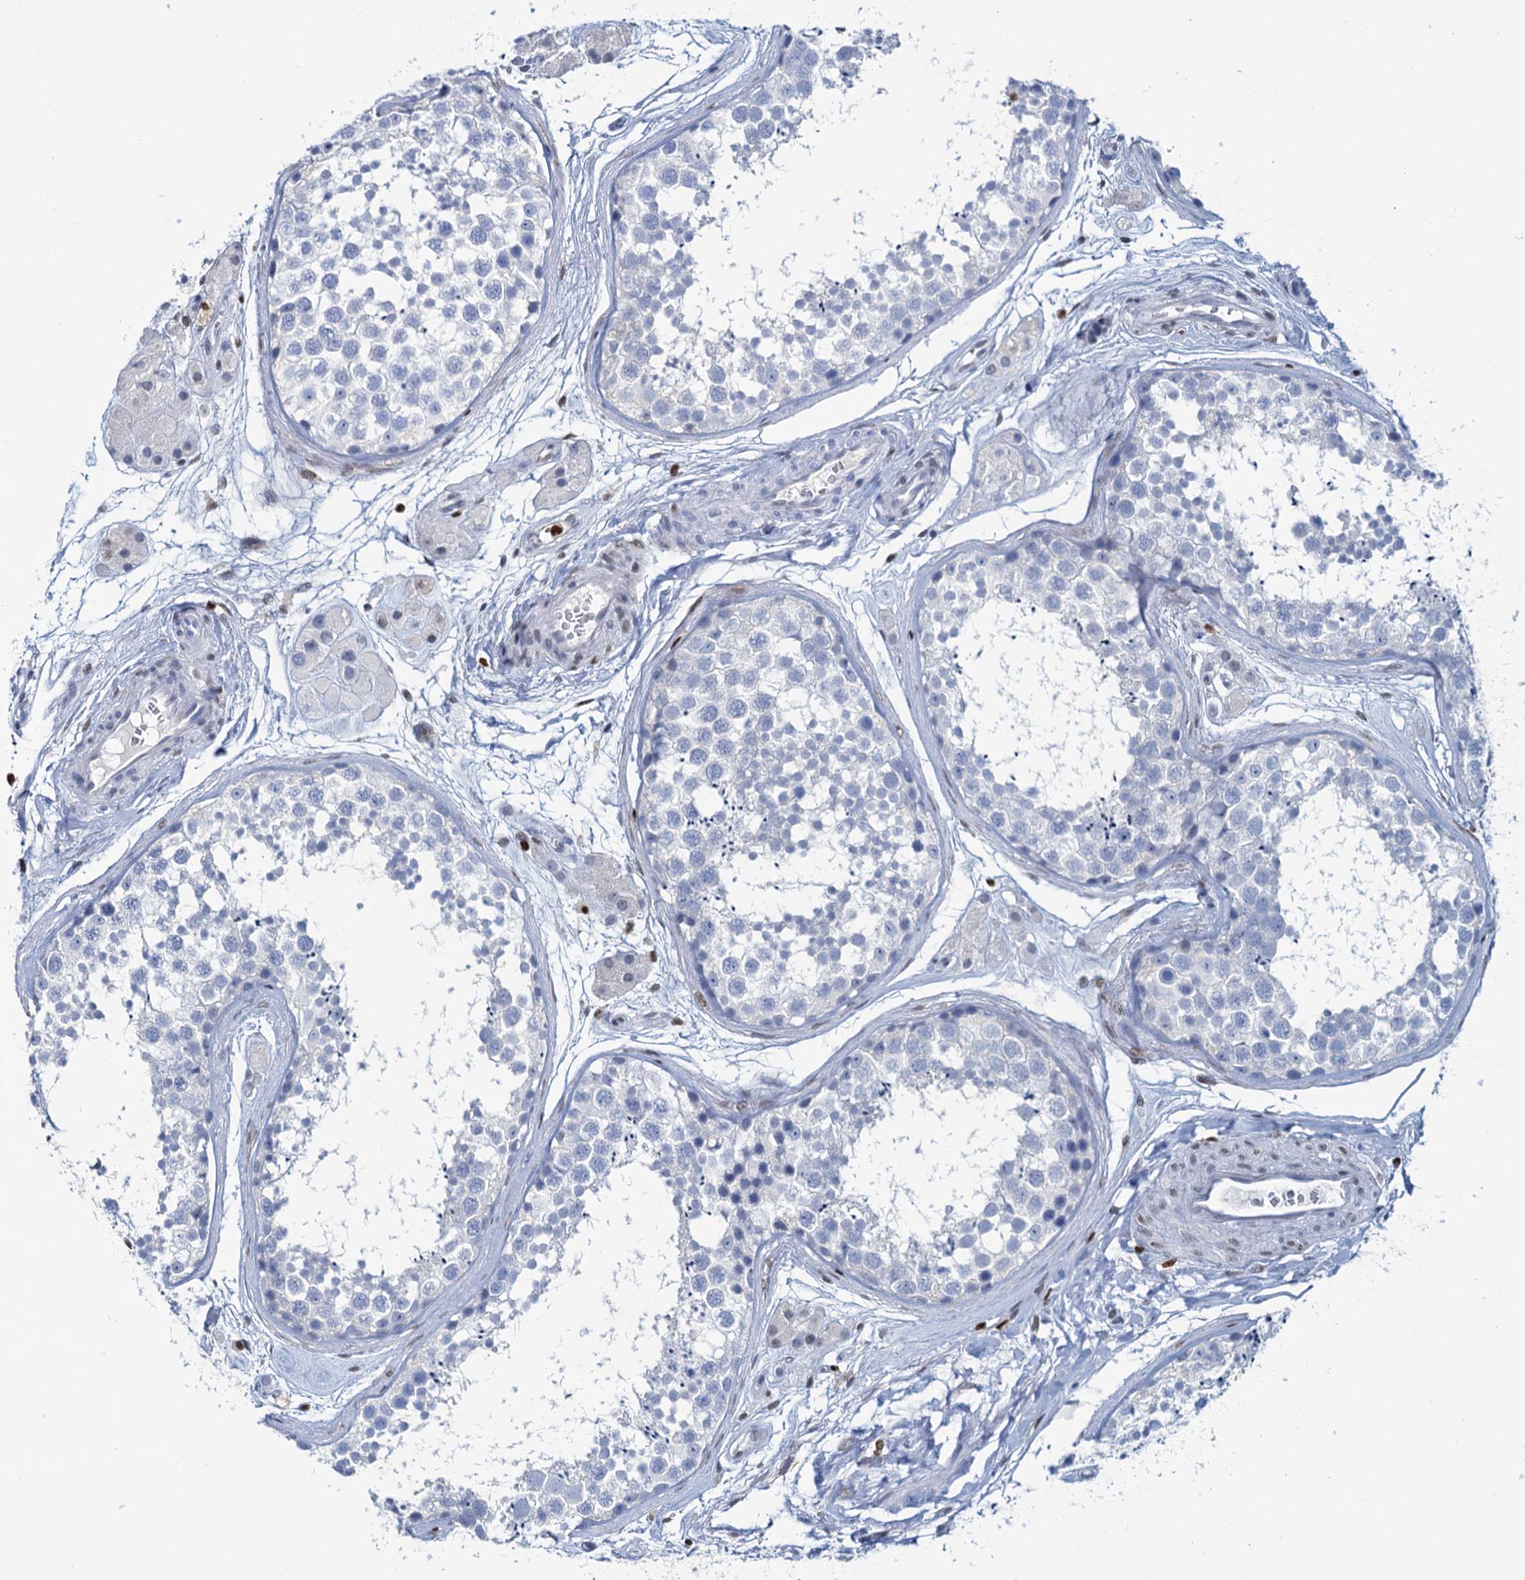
{"staining": {"intensity": "negative", "quantity": "none", "location": "none"}, "tissue": "testis", "cell_type": "Cells in seminiferous ducts", "image_type": "normal", "snomed": [{"axis": "morphology", "description": "Normal tissue, NOS"}, {"axis": "topography", "description": "Testis"}], "caption": "The histopathology image exhibits no significant staining in cells in seminiferous ducts of testis.", "gene": "CELF2", "patient": {"sex": "male", "age": 56}}